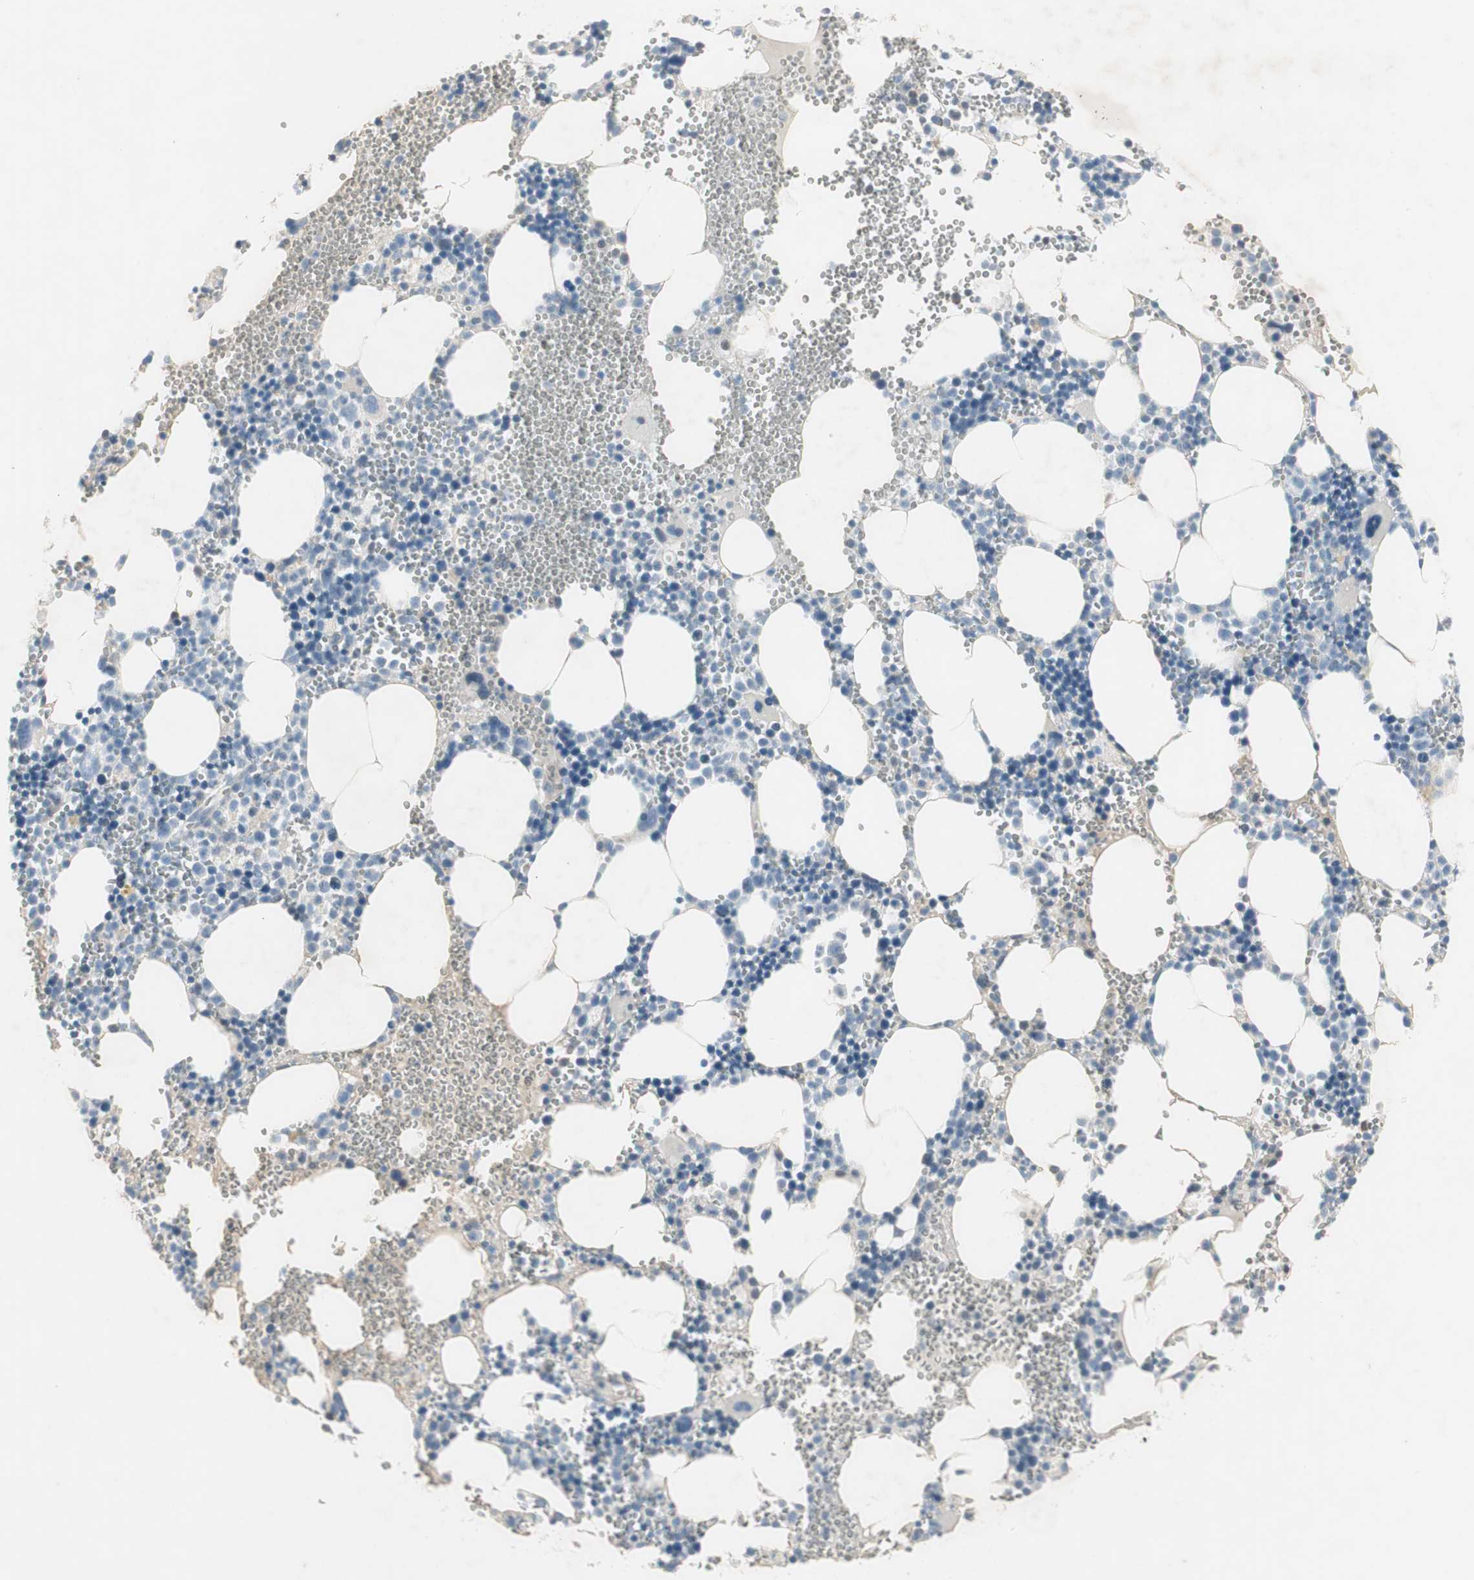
{"staining": {"intensity": "negative", "quantity": "none", "location": "none"}, "tissue": "bone marrow", "cell_type": "Hematopoietic cells", "image_type": "normal", "snomed": [{"axis": "morphology", "description": "Normal tissue, NOS"}, {"axis": "morphology", "description": "Inflammation, NOS"}, {"axis": "topography", "description": "Bone marrow"}], "caption": "Immunohistochemistry micrograph of benign human bone marrow stained for a protein (brown), which shows no expression in hematopoietic cells.", "gene": "MAPRE3", "patient": {"sex": "male", "age": 42}}